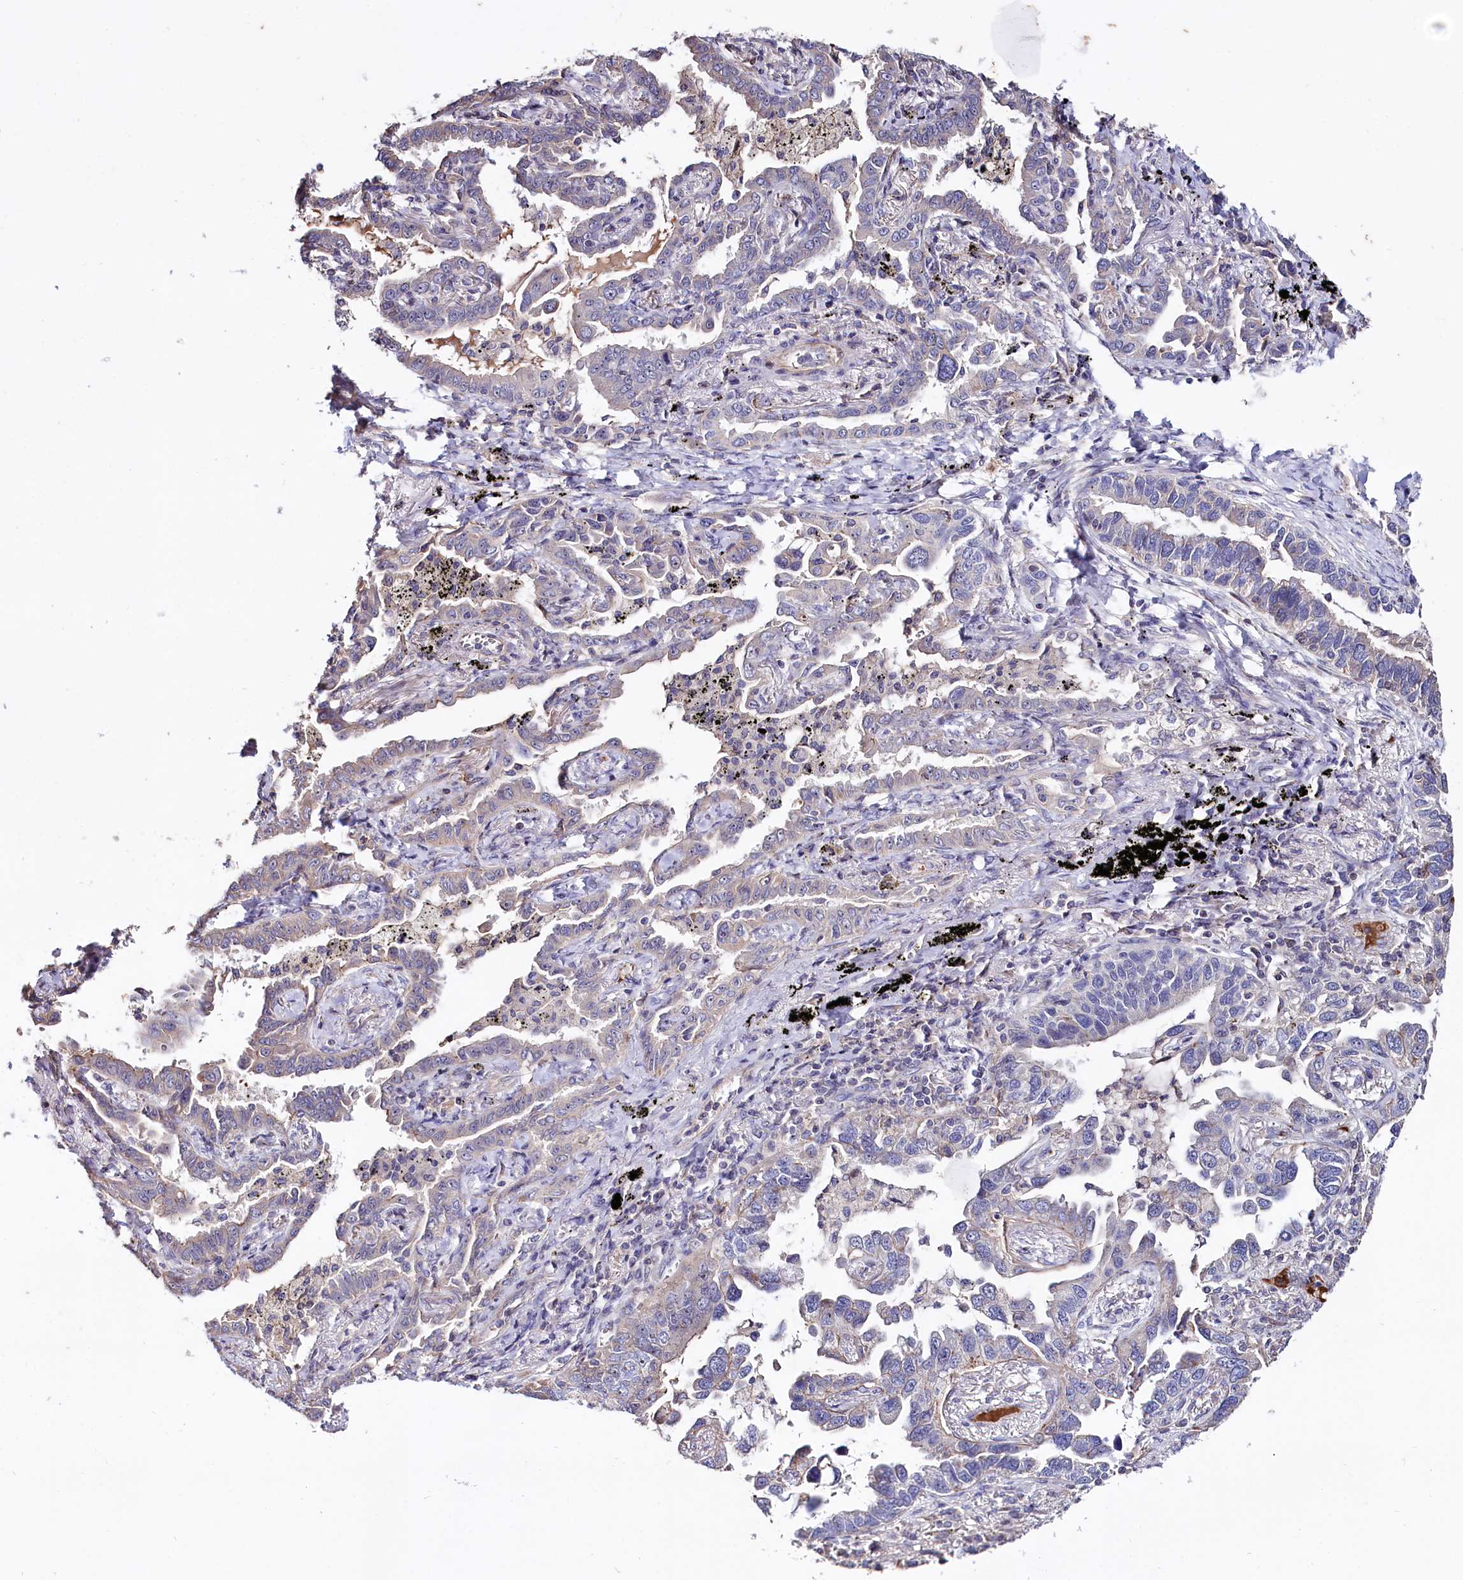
{"staining": {"intensity": "weak", "quantity": "<25%", "location": "cytoplasmic/membranous"}, "tissue": "lung cancer", "cell_type": "Tumor cells", "image_type": "cancer", "snomed": [{"axis": "morphology", "description": "Adenocarcinoma, NOS"}, {"axis": "topography", "description": "Lung"}], "caption": "Lung cancer (adenocarcinoma) stained for a protein using immunohistochemistry shows no positivity tumor cells.", "gene": "RPUSD3", "patient": {"sex": "male", "age": 67}}